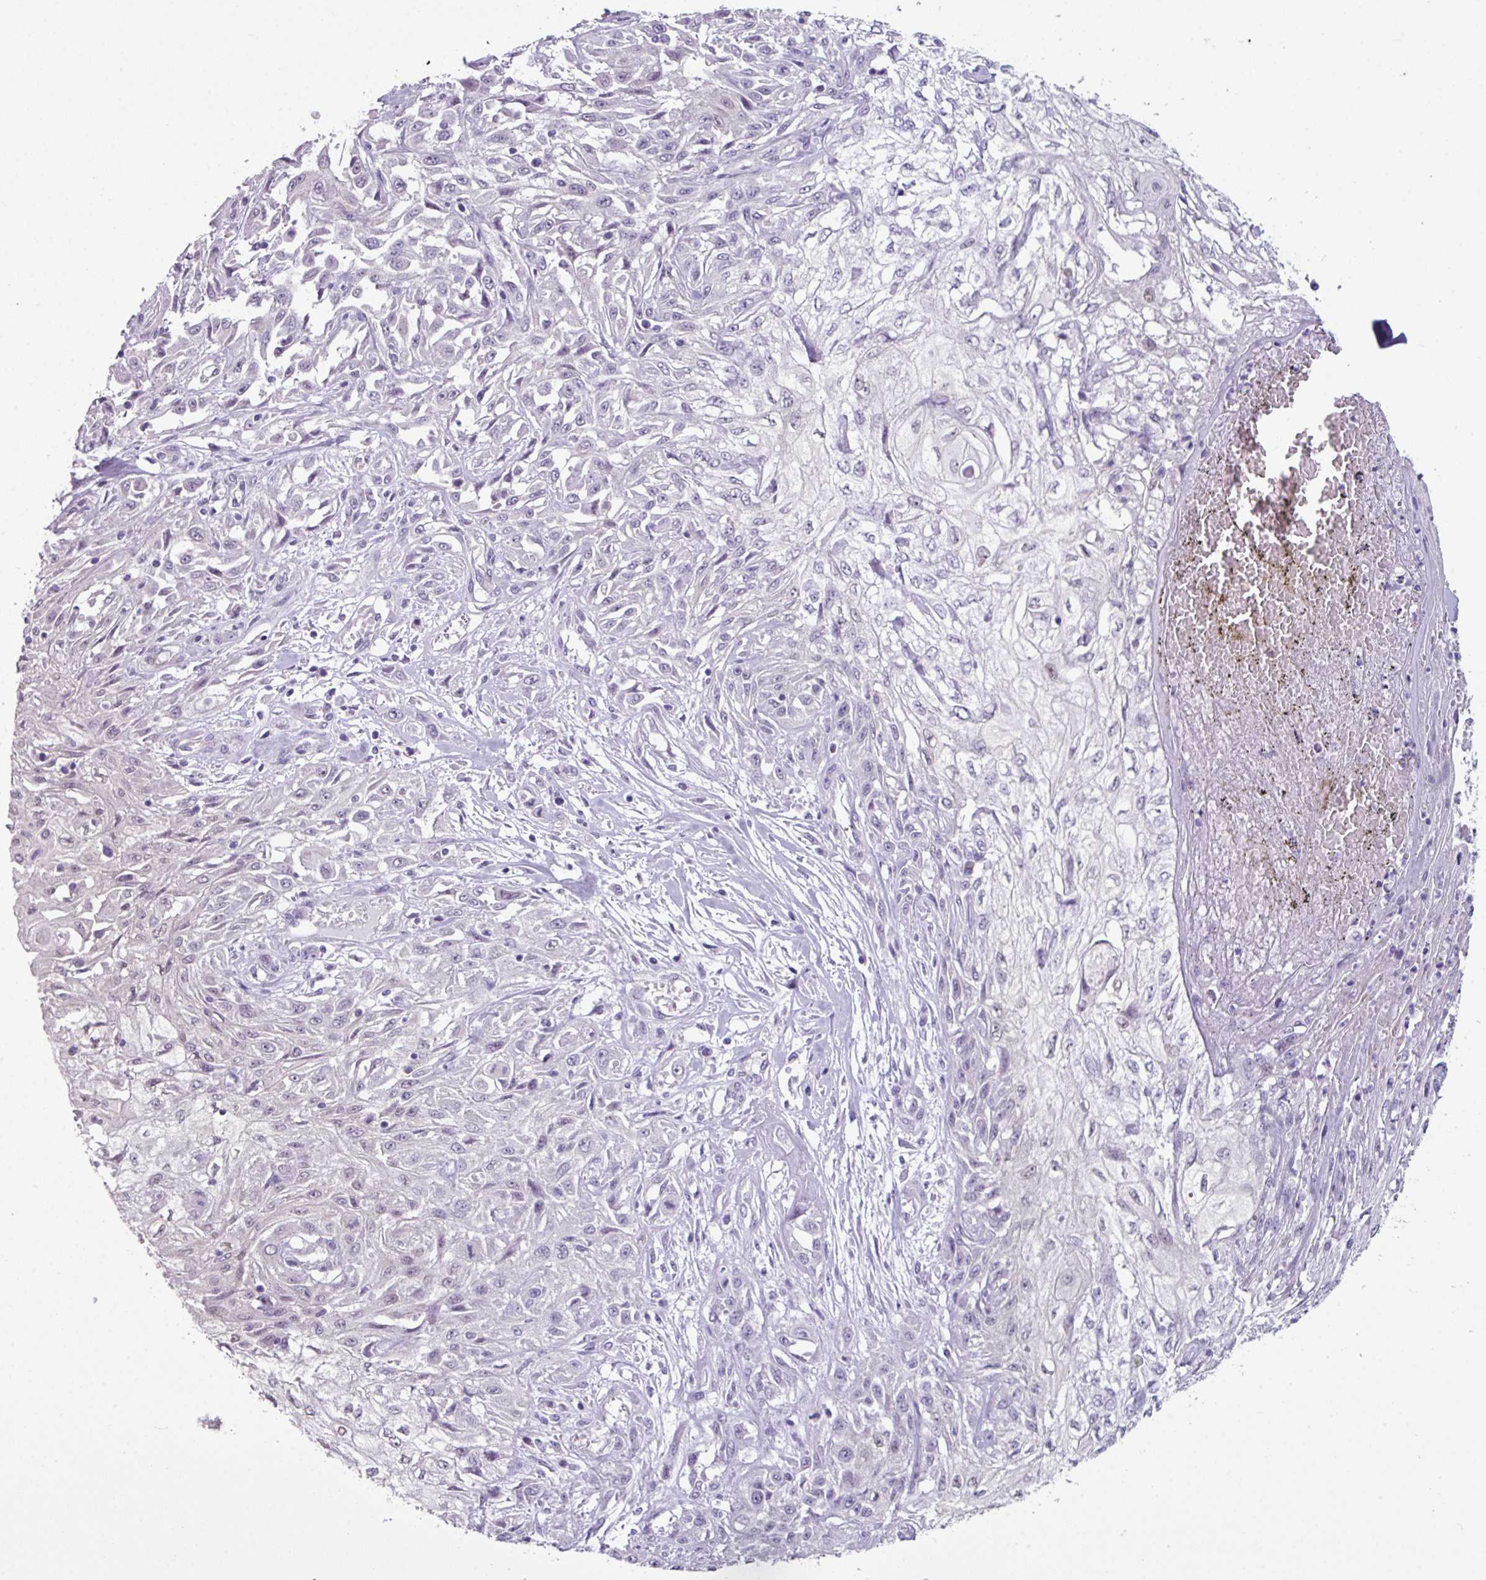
{"staining": {"intensity": "negative", "quantity": "none", "location": "none"}, "tissue": "skin cancer", "cell_type": "Tumor cells", "image_type": "cancer", "snomed": [{"axis": "morphology", "description": "Squamous cell carcinoma, NOS"}, {"axis": "morphology", "description": "Squamous cell carcinoma, metastatic, NOS"}, {"axis": "topography", "description": "Skin"}, {"axis": "topography", "description": "Lymph node"}], "caption": "Skin cancer was stained to show a protein in brown. There is no significant staining in tumor cells.", "gene": "TTLL12", "patient": {"sex": "male", "age": 75}}